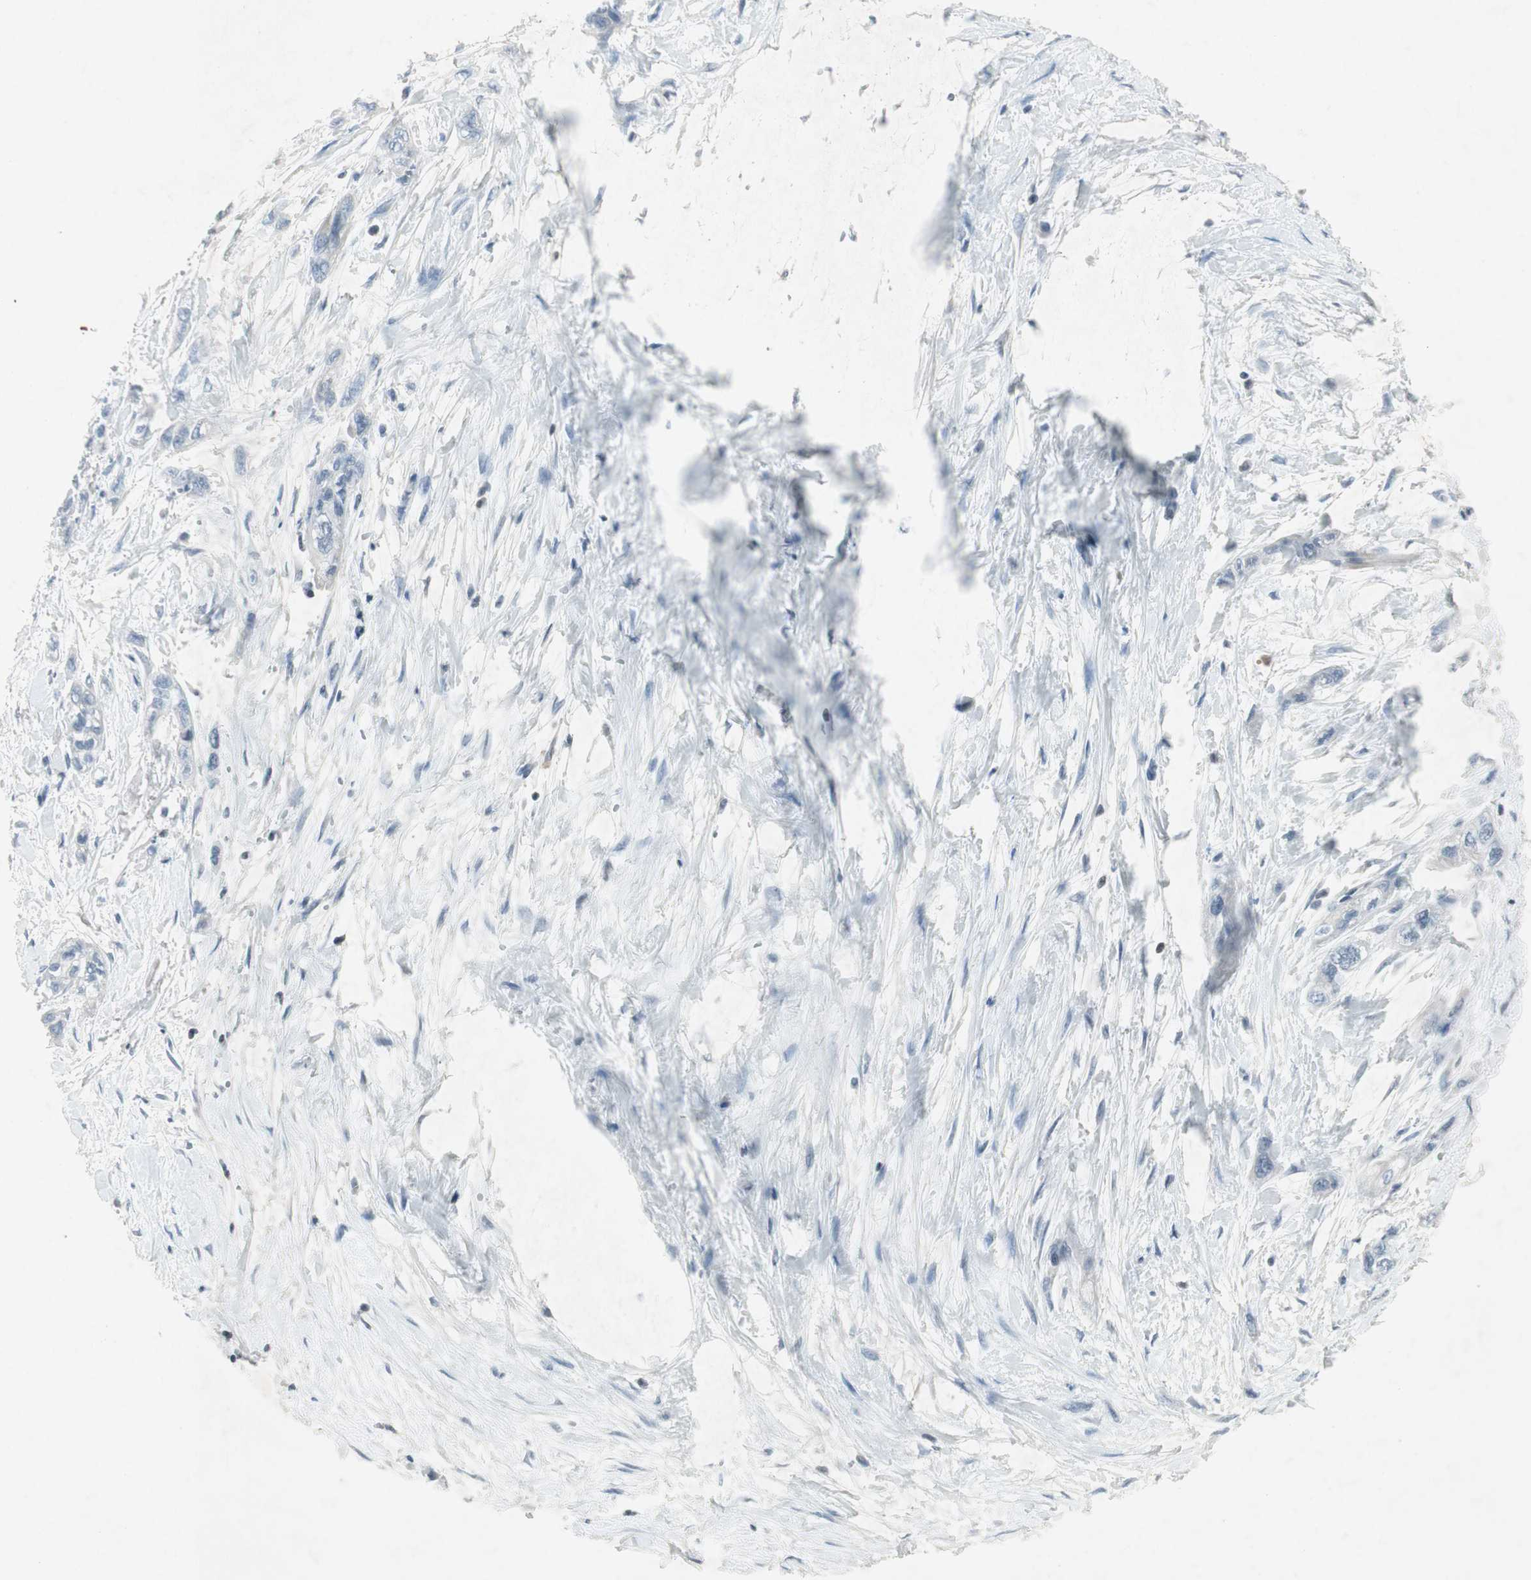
{"staining": {"intensity": "negative", "quantity": "none", "location": "none"}, "tissue": "pancreatic cancer", "cell_type": "Tumor cells", "image_type": "cancer", "snomed": [{"axis": "morphology", "description": "Adenocarcinoma, NOS"}, {"axis": "topography", "description": "Pancreas"}], "caption": "The immunohistochemistry photomicrograph has no significant staining in tumor cells of pancreatic cancer tissue. The staining was performed using DAB (3,3'-diaminobenzidine) to visualize the protein expression in brown, while the nuclei were stained in blue with hematoxylin (Magnification: 20x).", "gene": "ARG2", "patient": {"sex": "male", "age": 74}}